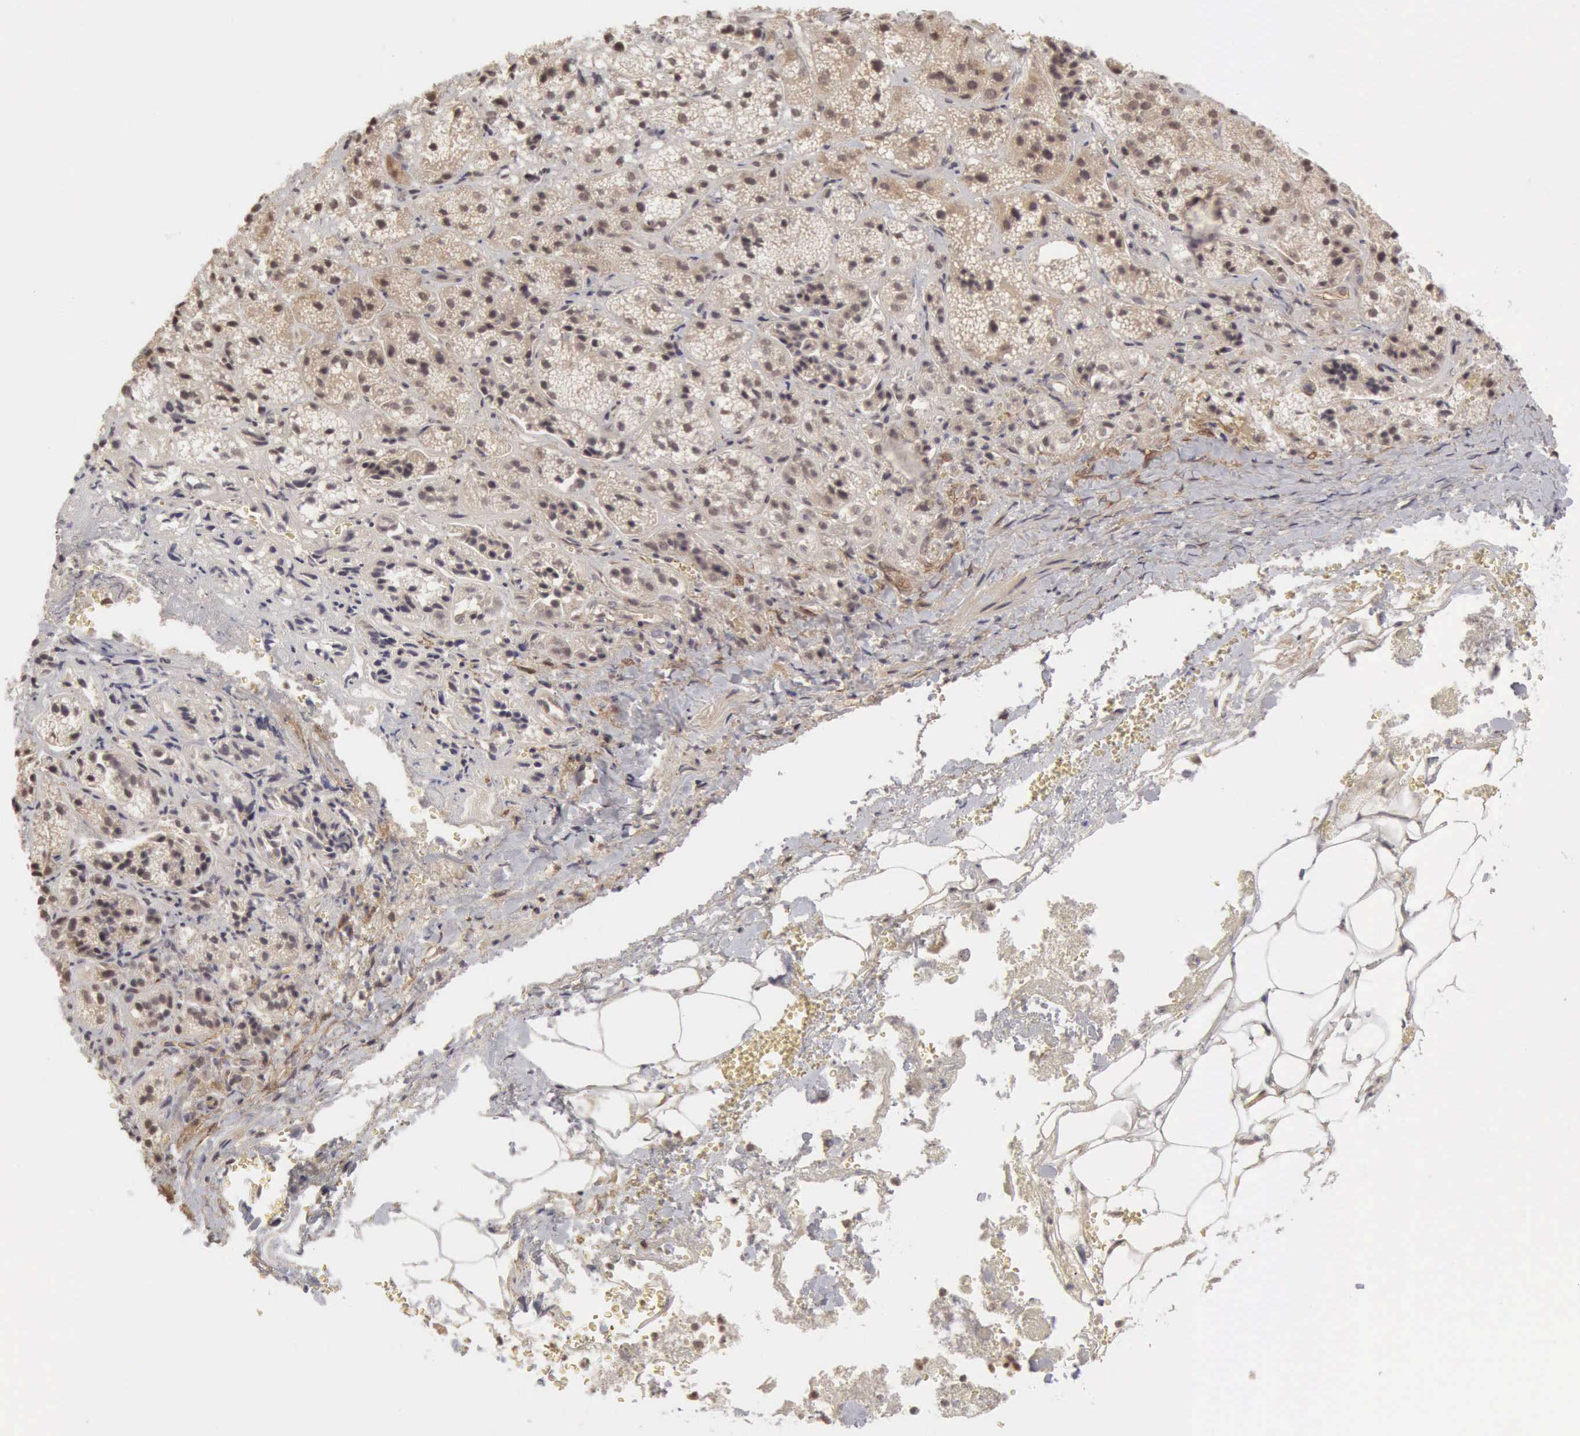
{"staining": {"intensity": "moderate", "quantity": ">75%", "location": "cytoplasmic/membranous,nuclear"}, "tissue": "adrenal gland", "cell_type": "Glandular cells", "image_type": "normal", "snomed": [{"axis": "morphology", "description": "Normal tissue, NOS"}, {"axis": "topography", "description": "Adrenal gland"}], "caption": "IHC (DAB) staining of normal human adrenal gland displays moderate cytoplasmic/membranous,nuclear protein positivity in about >75% of glandular cells.", "gene": "CDKN2A", "patient": {"sex": "female", "age": 71}}